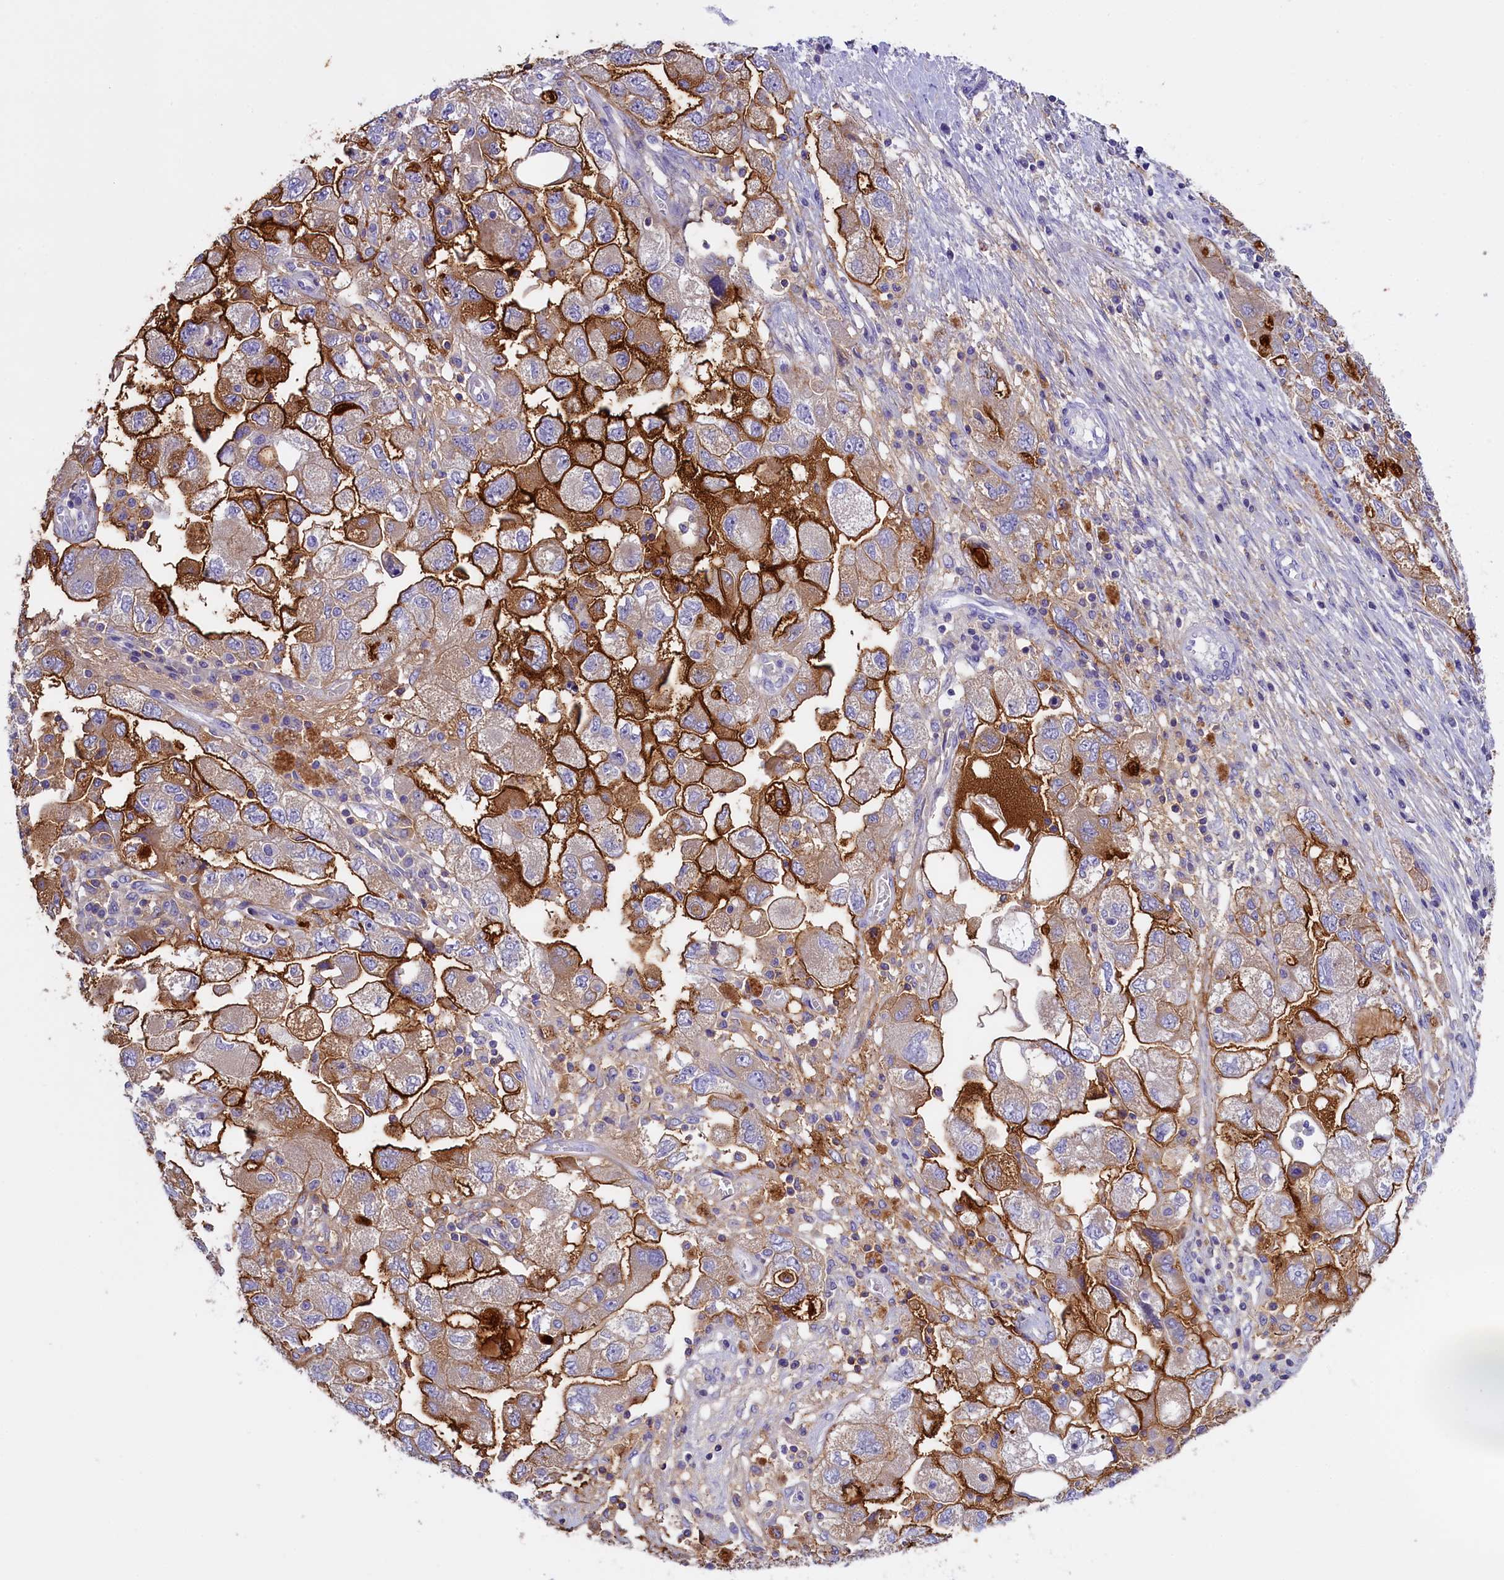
{"staining": {"intensity": "moderate", "quantity": ">75%", "location": "cytoplasmic/membranous"}, "tissue": "ovarian cancer", "cell_type": "Tumor cells", "image_type": "cancer", "snomed": [{"axis": "morphology", "description": "Carcinoma, NOS"}, {"axis": "morphology", "description": "Cystadenocarcinoma, serous, NOS"}, {"axis": "topography", "description": "Ovary"}], "caption": "This image reveals immunohistochemistry staining of human ovarian cancer (serous cystadenocarcinoma), with medium moderate cytoplasmic/membranous staining in approximately >75% of tumor cells.", "gene": "RTTN", "patient": {"sex": "female", "age": 69}}